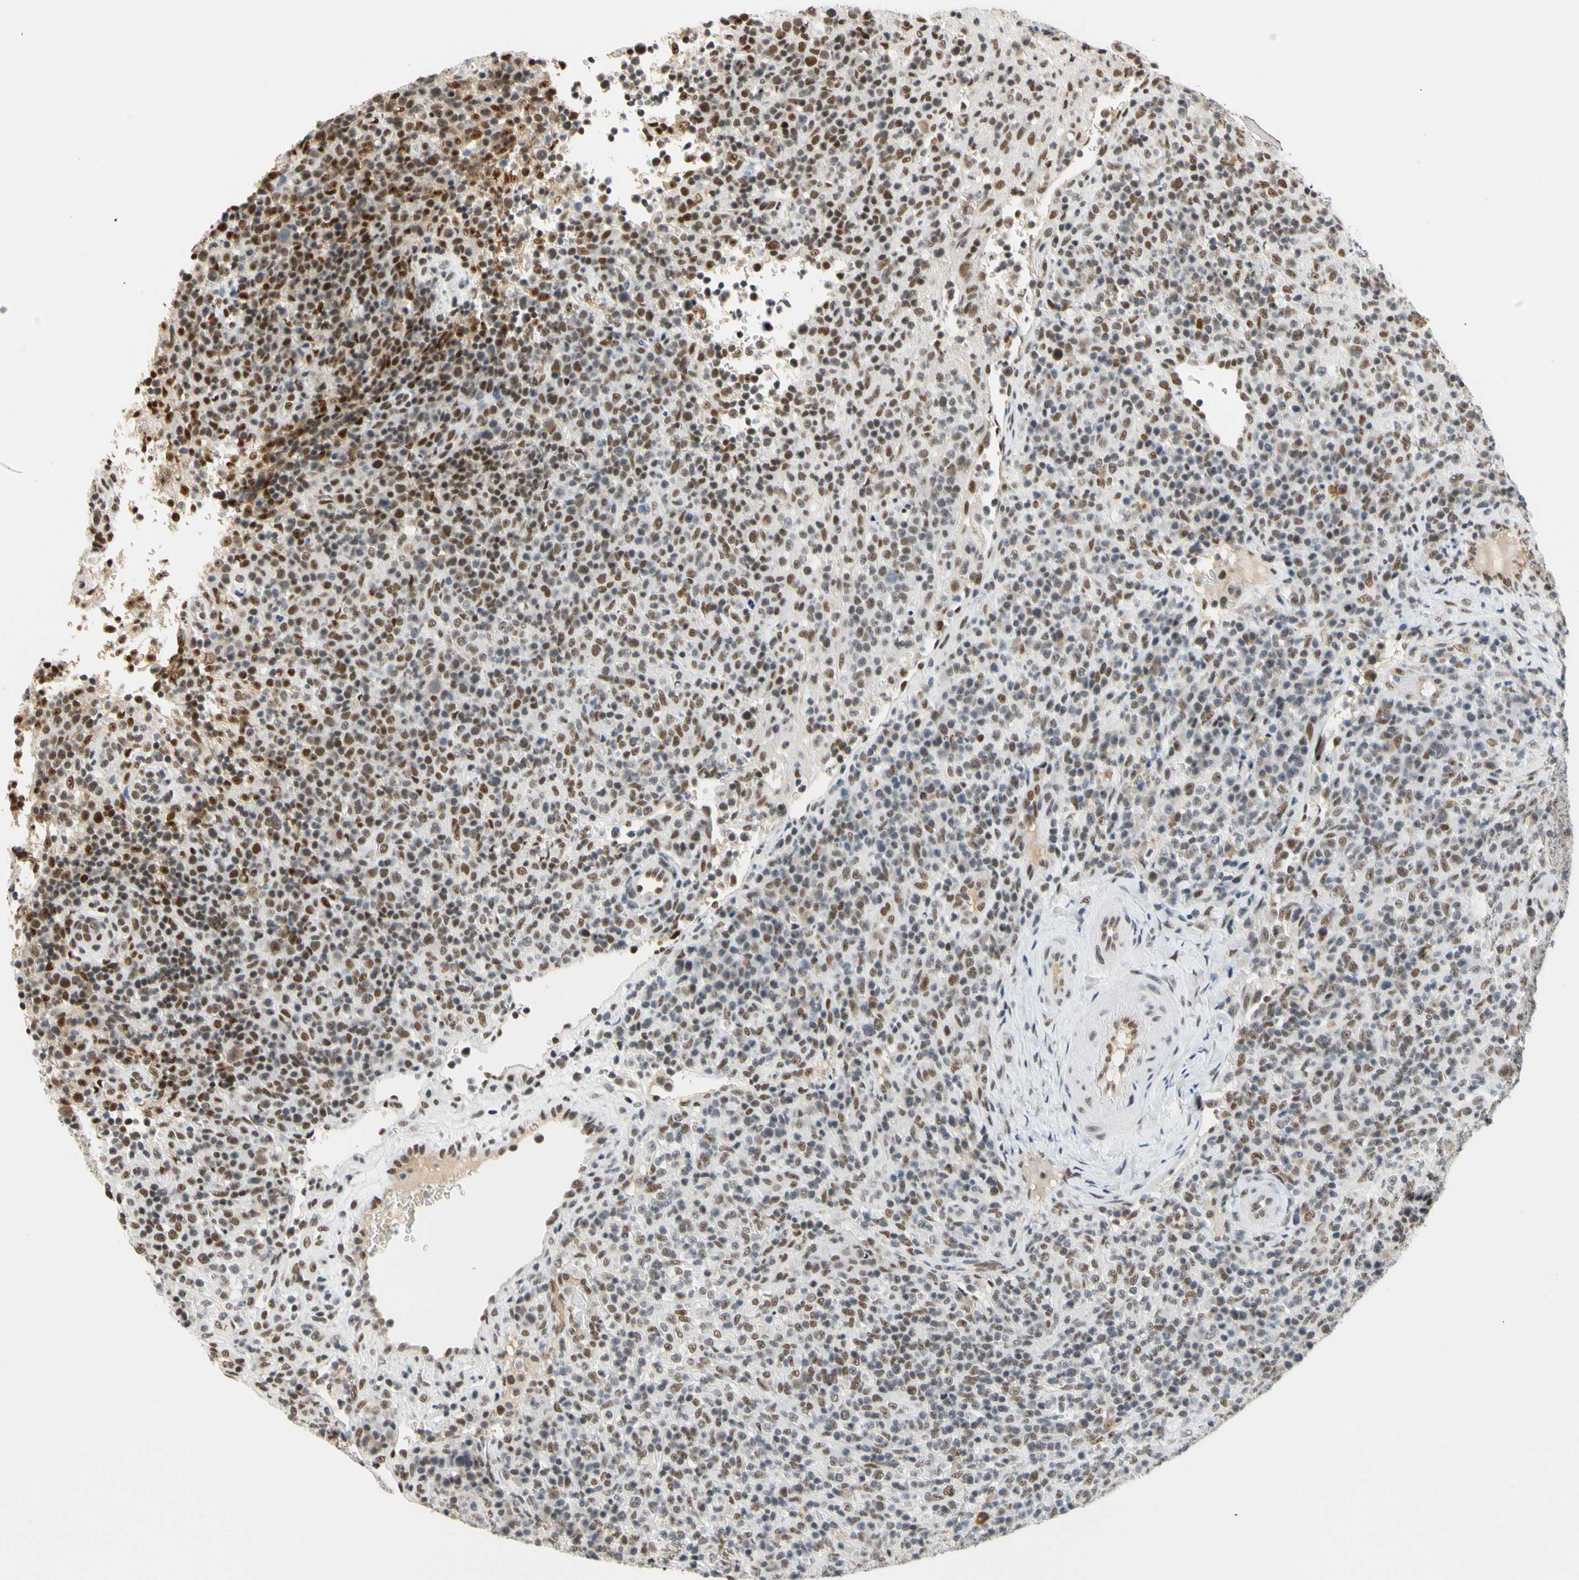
{"staining": {"intensity": "strong", "quantity": "25%-75%", "location": "nuclear"}, "tissue": "lymphoma", "cell_type": "Tumor cells", "image_type": "cancer", "snomed": [{"axis": "morphology", "description": "Malignant lymphoma, non-Hodgkin's type, High grade"}, {"axis": "topography", "description": "Lymph node"}], "caption": "Immunohistochemistry (IHC) micrograph of neoplastic tissue: human malignant lymphoma, non-Hodgkin's type (high-grade) stained using immunohistochemistry exhibits high levels of strong protein expression localized specifically in the nuclear of tumor cells, appearing as a nuclear brown color.", "gene": "ZSCAN16", "patient": {"sex": "female", "age": 76}}